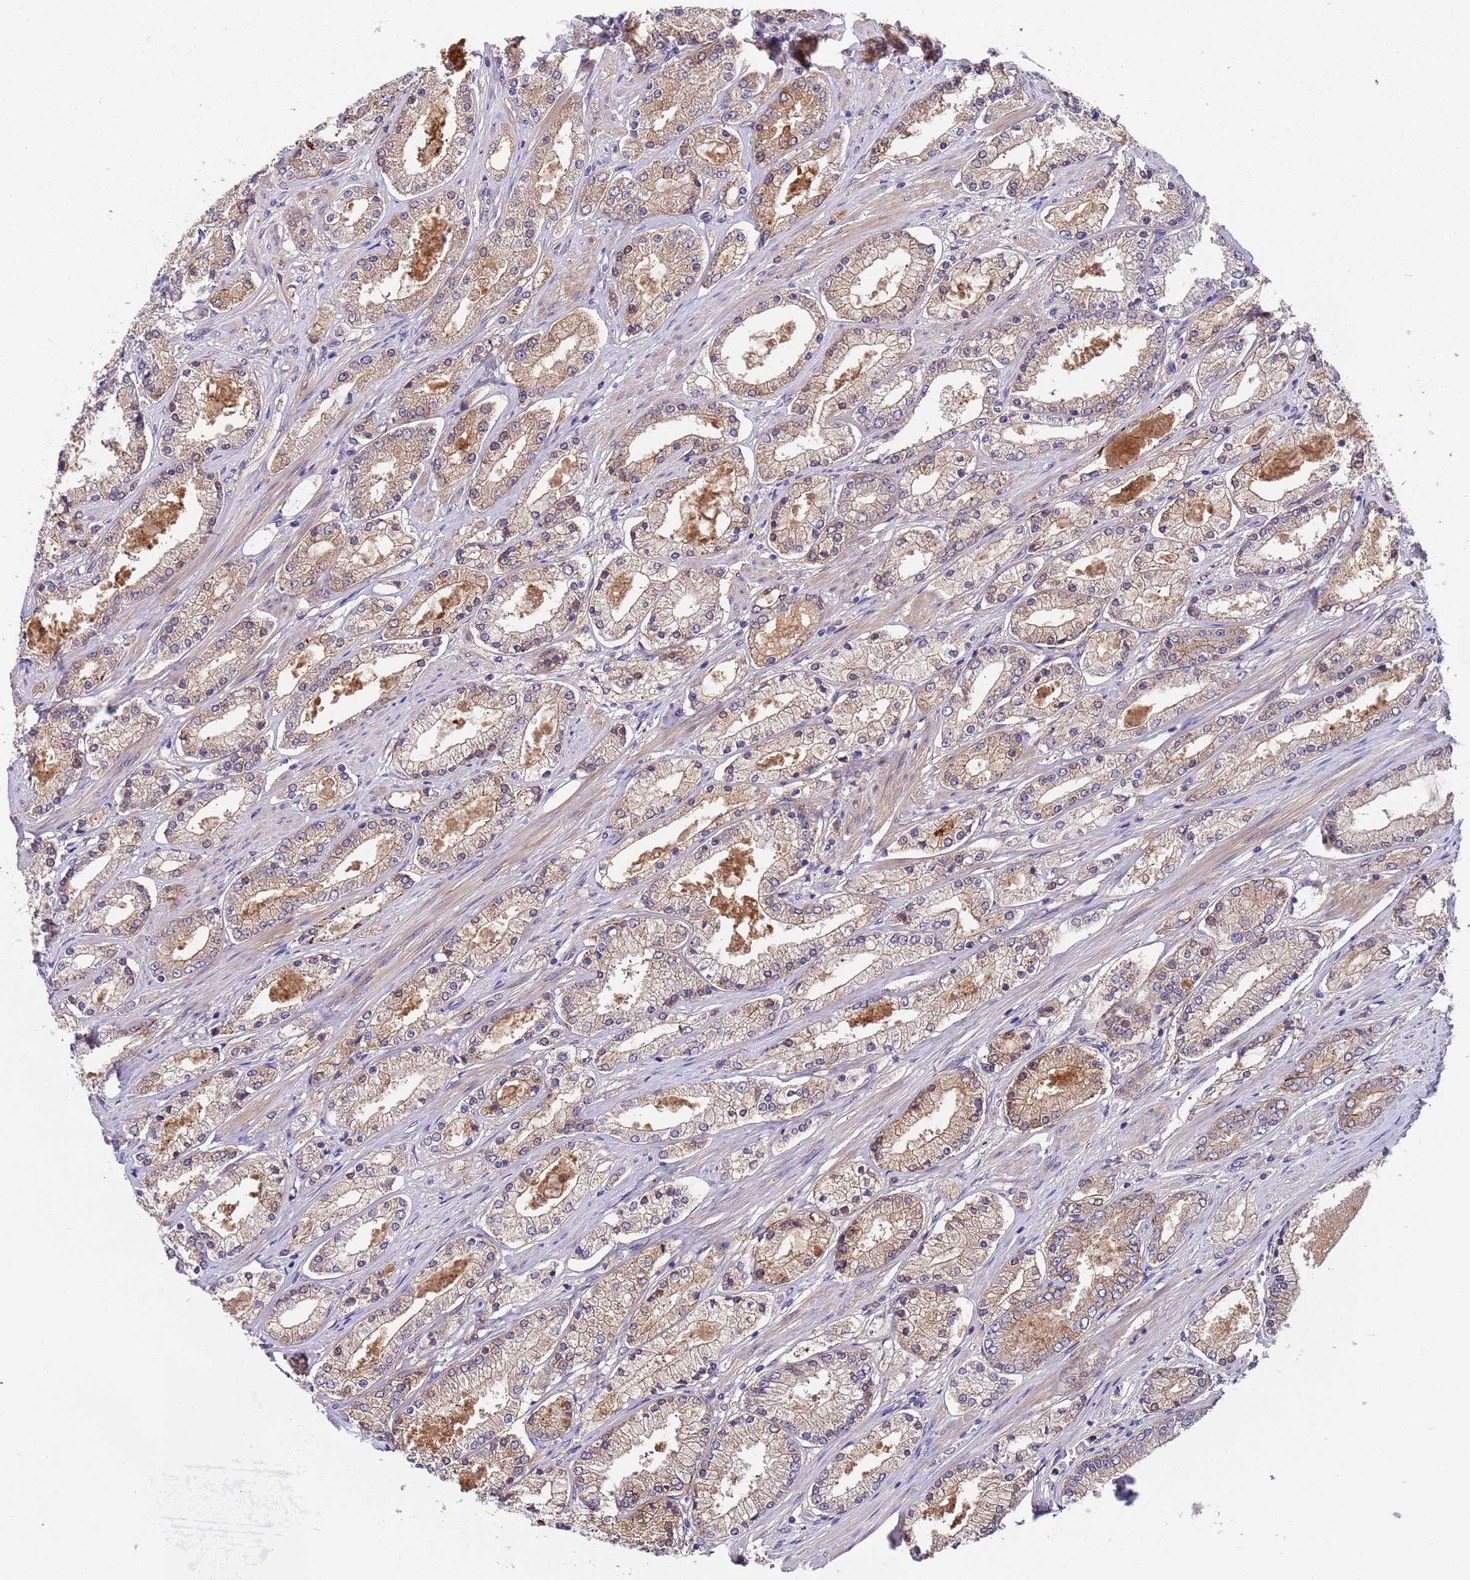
{"staining": {"intensity": "weak", "quantity": ">75%", "location": "cytoplasmic/membranous"}, "tissue": "prostate cancer", "cell_type": "Tumor cells", "image_type": "cancer", "snomed": [{"axis": "morphology", "description": "Adenocarcinoma, High grade"}, {"axis": "topography", "description": "Prostate"}], "caption": "DAB immunohistochemical staining of prostate high-grade adenocarcinoma shows weak cytoplasmic/membranous protein positivity in approximately >75% of tumor cells.", "gene": "PAQR7", "patient": {"sex": "male", "age": 69}}